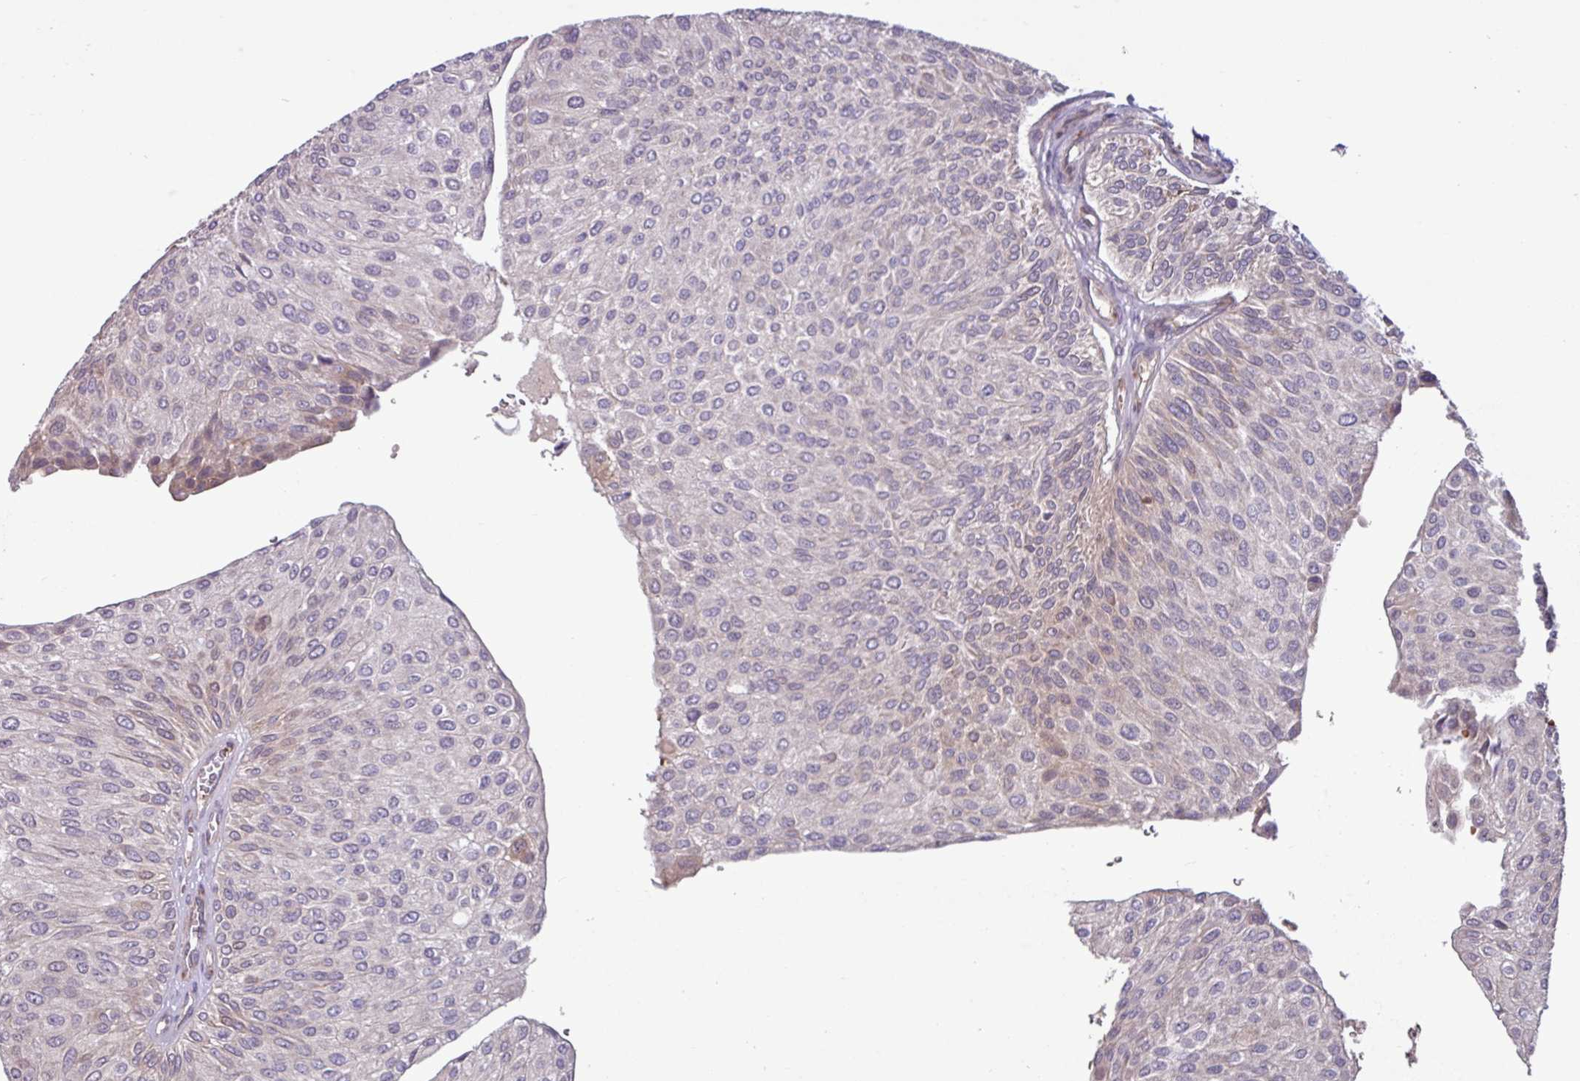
{"staining": {"intensity": "weak", "quantity": "<25%", "location": "cytoplasmic/membranous"}, "tissue": "urothelial cancer", "cell_type": "Tumor cells", "image_type": "cancer", "snomed": [{"axis": "morphology", "description": "Urothelial carcinoma, NOS"}, {"axis": "topography", "description": "Urinary bladder"}], "caption": "A histopathology image of human urothelial cancer is negative for staining in tumor cells.", "gene": "SEC61G", "patient": {"sex": "male", "age": 67}}